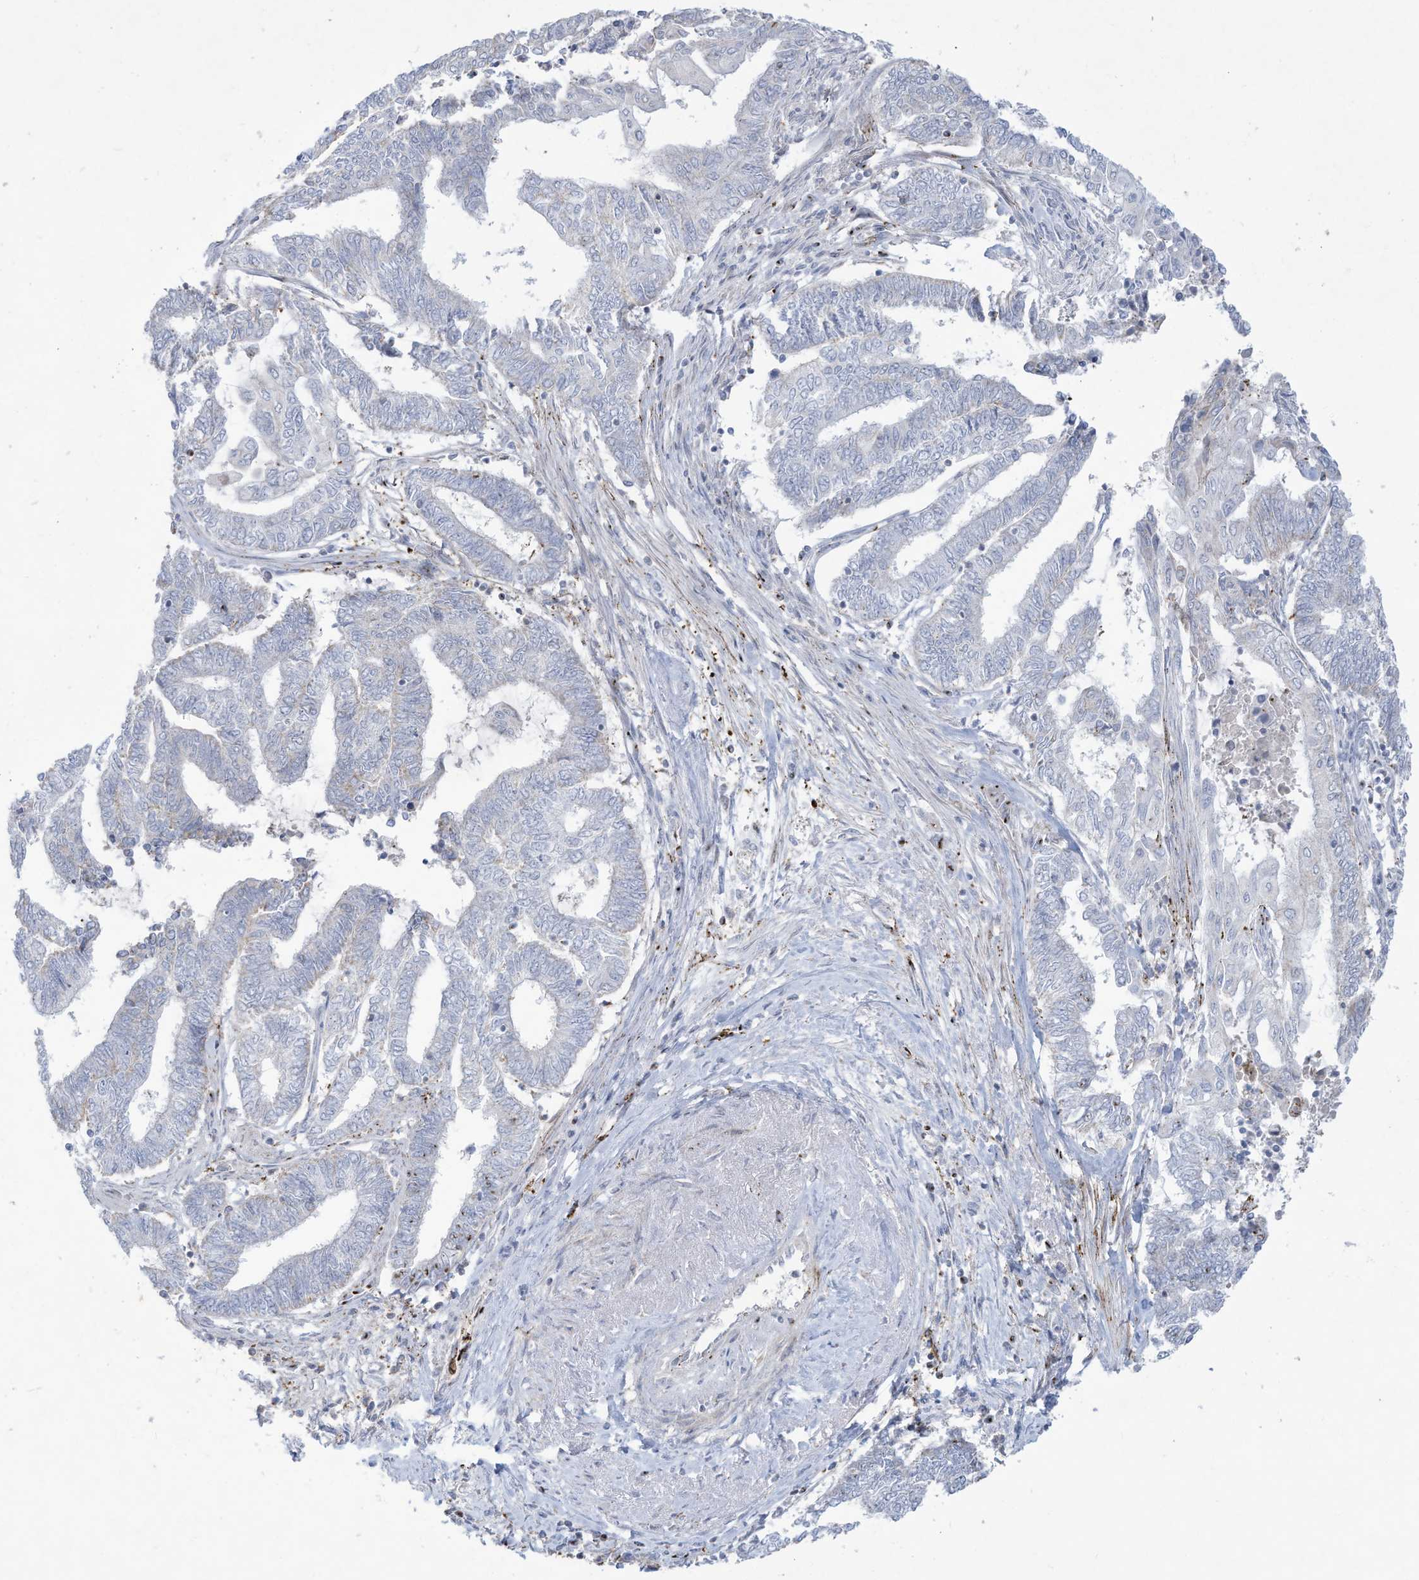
{"staining": {"intensity": "negative", "quantity": "none", "location": "none"}, "tissue": "endometrial cancer", "cell_type": "Tumor cells", "image_type": "cancer", "snomed": [{"axis": "morphology", "description": "Adenocarcinoma, NOS"}, {"axis": "topography", "description": "Uterus"}, {"axis": "topography", "description": "Endometrium"}], "caption": "This is a photomicrograph of IHC staining of endometrial cancer, which shows no positivity in tumor cells. (DAB (3,3'-diaminobenzidine) IHC visualized using brightfield microscopy, high magnification).", "gene": "THNSL2", "patient": {"sex": "female", "age": 70}}